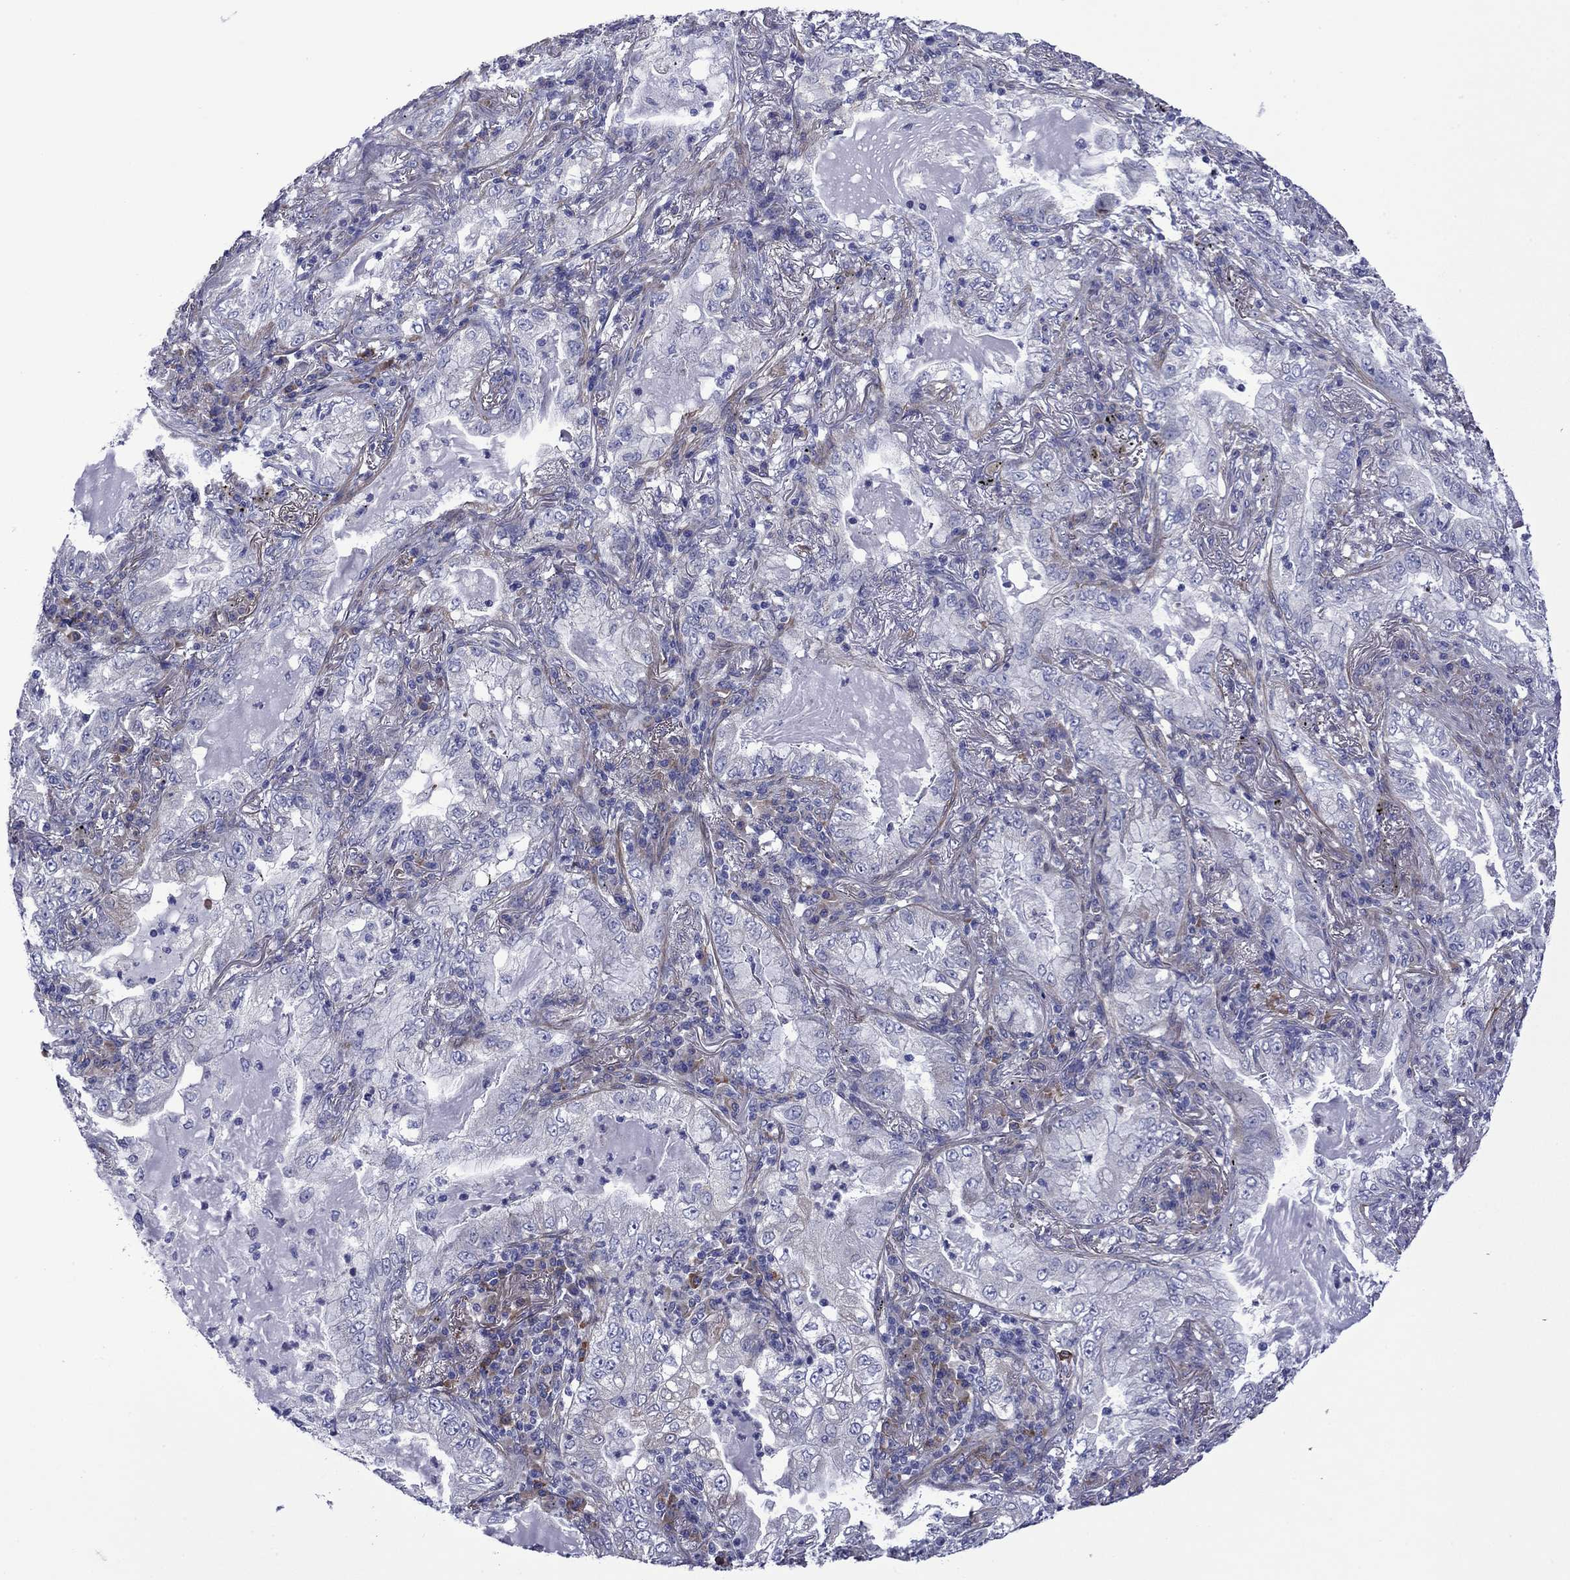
{"staining": {"intensity": "negative", "quantity": "none", "location": "none"}, "tissue": "lung cancer", "cell_type": "Tumor cells", "image_type": "cancer", "snomed": [{"axis": "morphology", "description": "Adenocarcinoma, NOS"}, {"axis": "topography", "description": "Lung"}], "caption": "Immunohistochemistry (IHC) of lung cancer (adenocarcinoma) displays no positivity in tumor cells.", "gene": "HSPG2", "patient": {"sex": "female", "age": 73}}